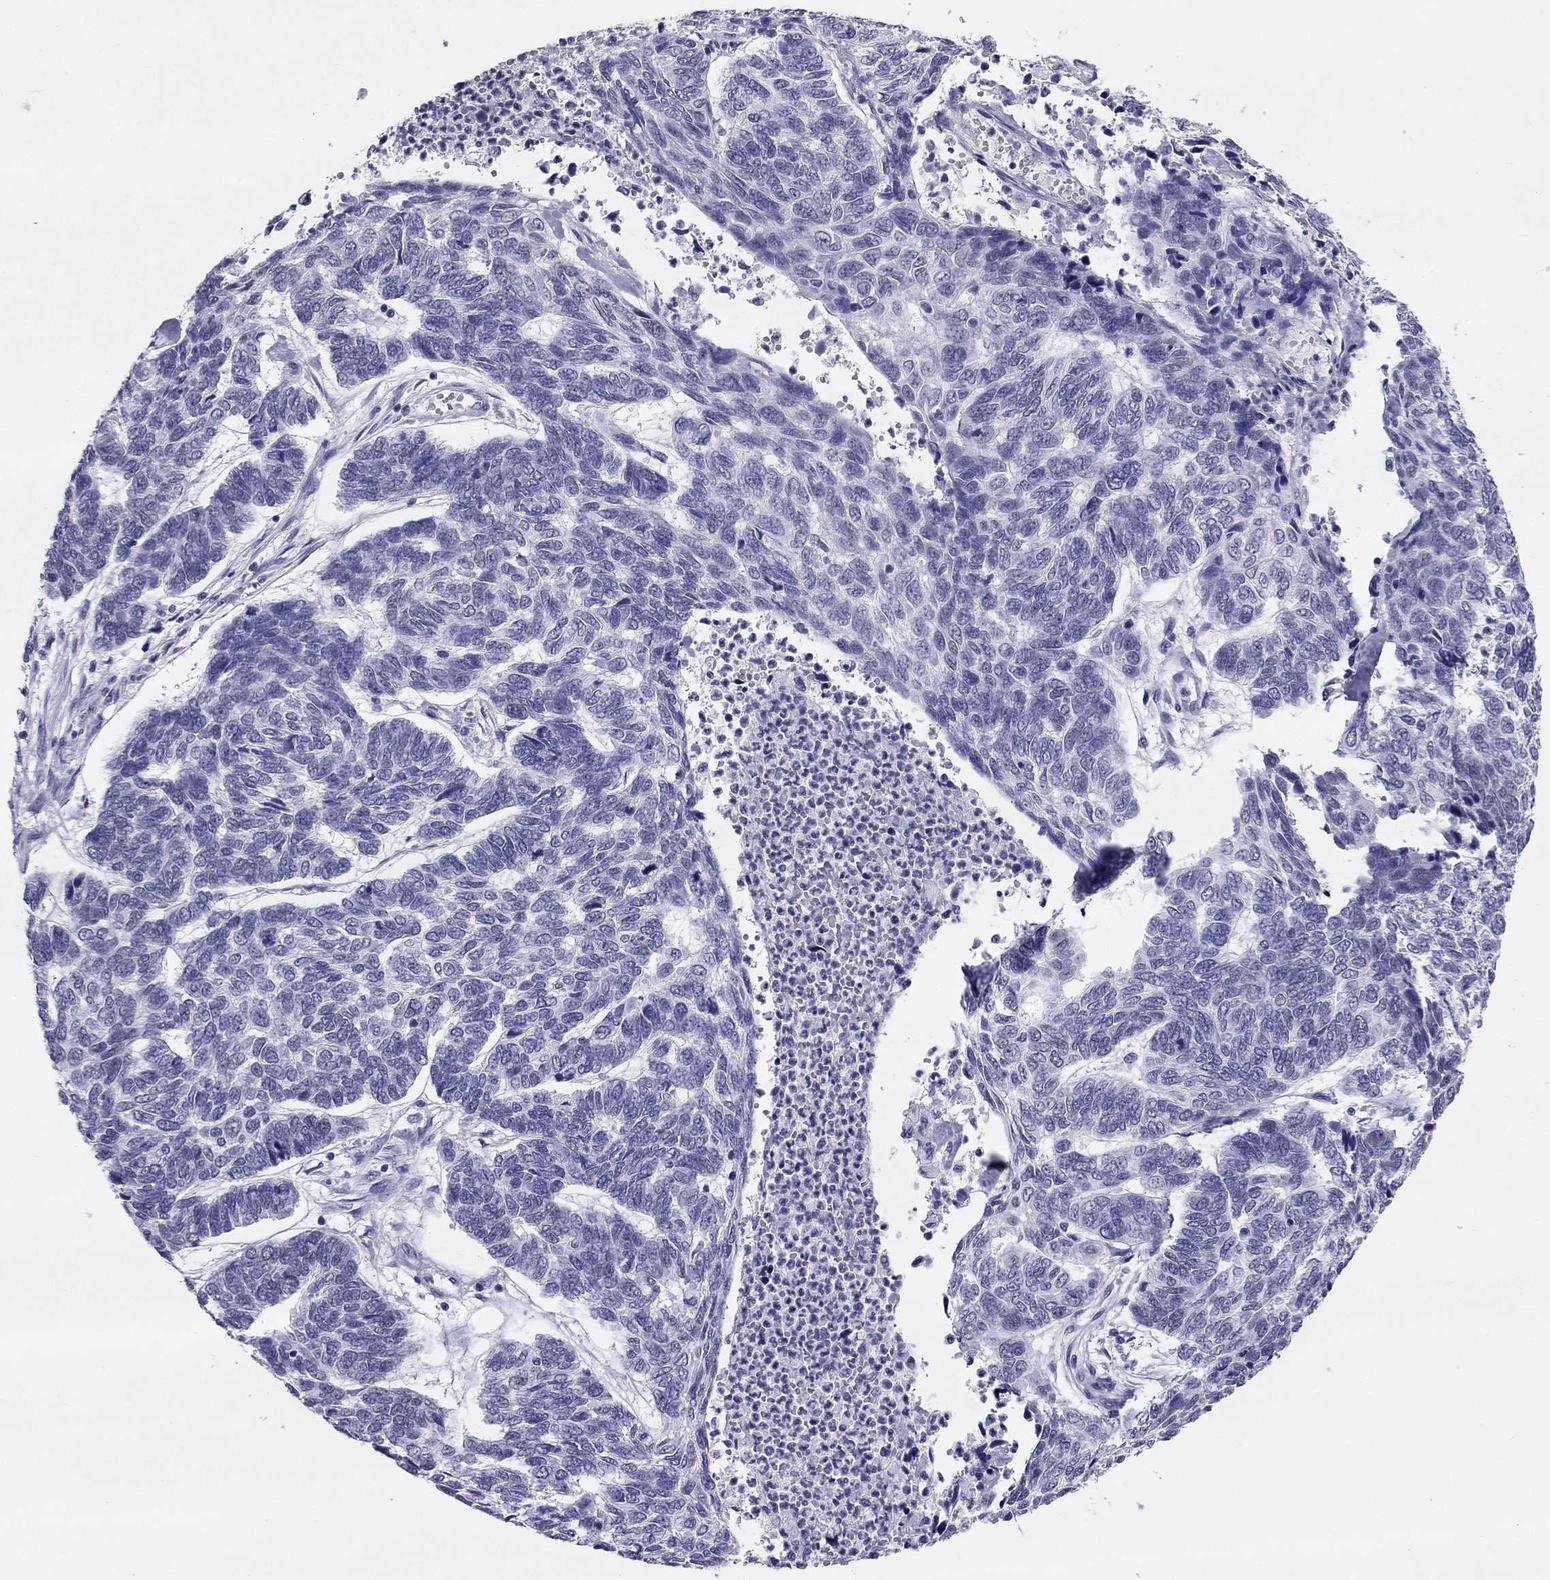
{"staining": {"intensity": "negative", "quantity": "none", "location": "none"}, "tissue": "skin cancer", "cell_type": "Tumor cells", "image_type": "cancer", "snomed": [{"axis": "morphology", "description": "Basal cell carcinoma"}, {"axis": "topography", "description": "Skin"}], "caption": "IHC histopathology image of human skin basal cell carcinoma stained for a protein (brown), which displays no positivity in tumor cells. The staining was performed using DAB (3,3'-diaminobenzidine) to visualize the protein expression in brown, while the nuclei were stained in blue with hematoxylin (Magnification: 20x).", "gene": "CROCC2", "patient": {"sex": "female", "age": 65}}